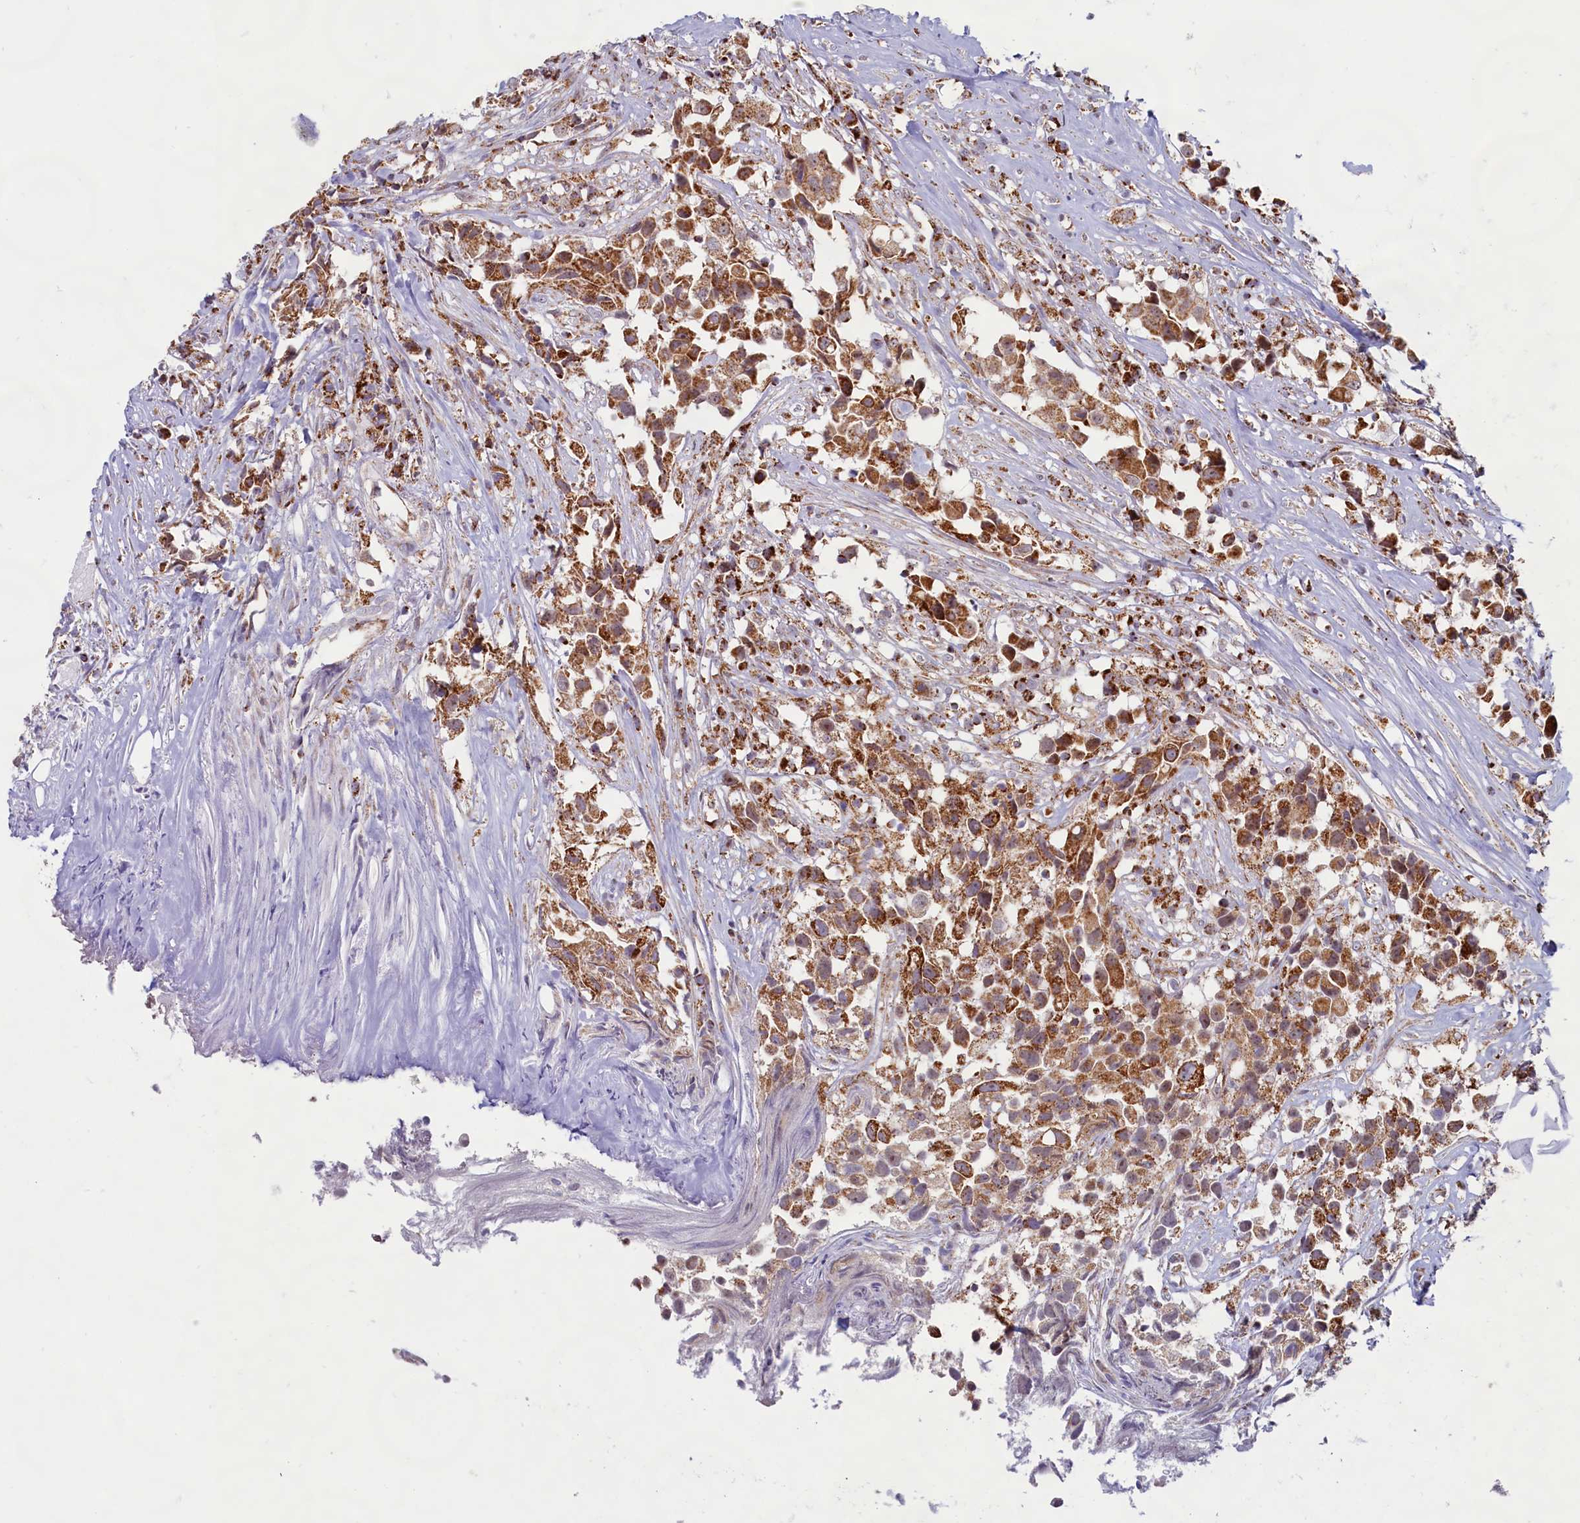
{"staining": {"intensity": "moderate", "quantity": ">75%", "location": "cytoplasmic/membranous"}, "tissue": "urothelial cancer", "cell_type": "Tumor cells", "image_type": "cancer", "snomed": [{"axis": "morphology", "description": "Urothelial carcinoma, High grade"}, {"axis": "topography", "description": "Urinary bladder"}], "caption": "This is a micrograph of IHC staining of urothelial cancer, which shows moderate positivity in the cytoplasmic/membranous of tumor cells.", "gene": "C1D", "patient": {"sex": "female", "age": 75}}